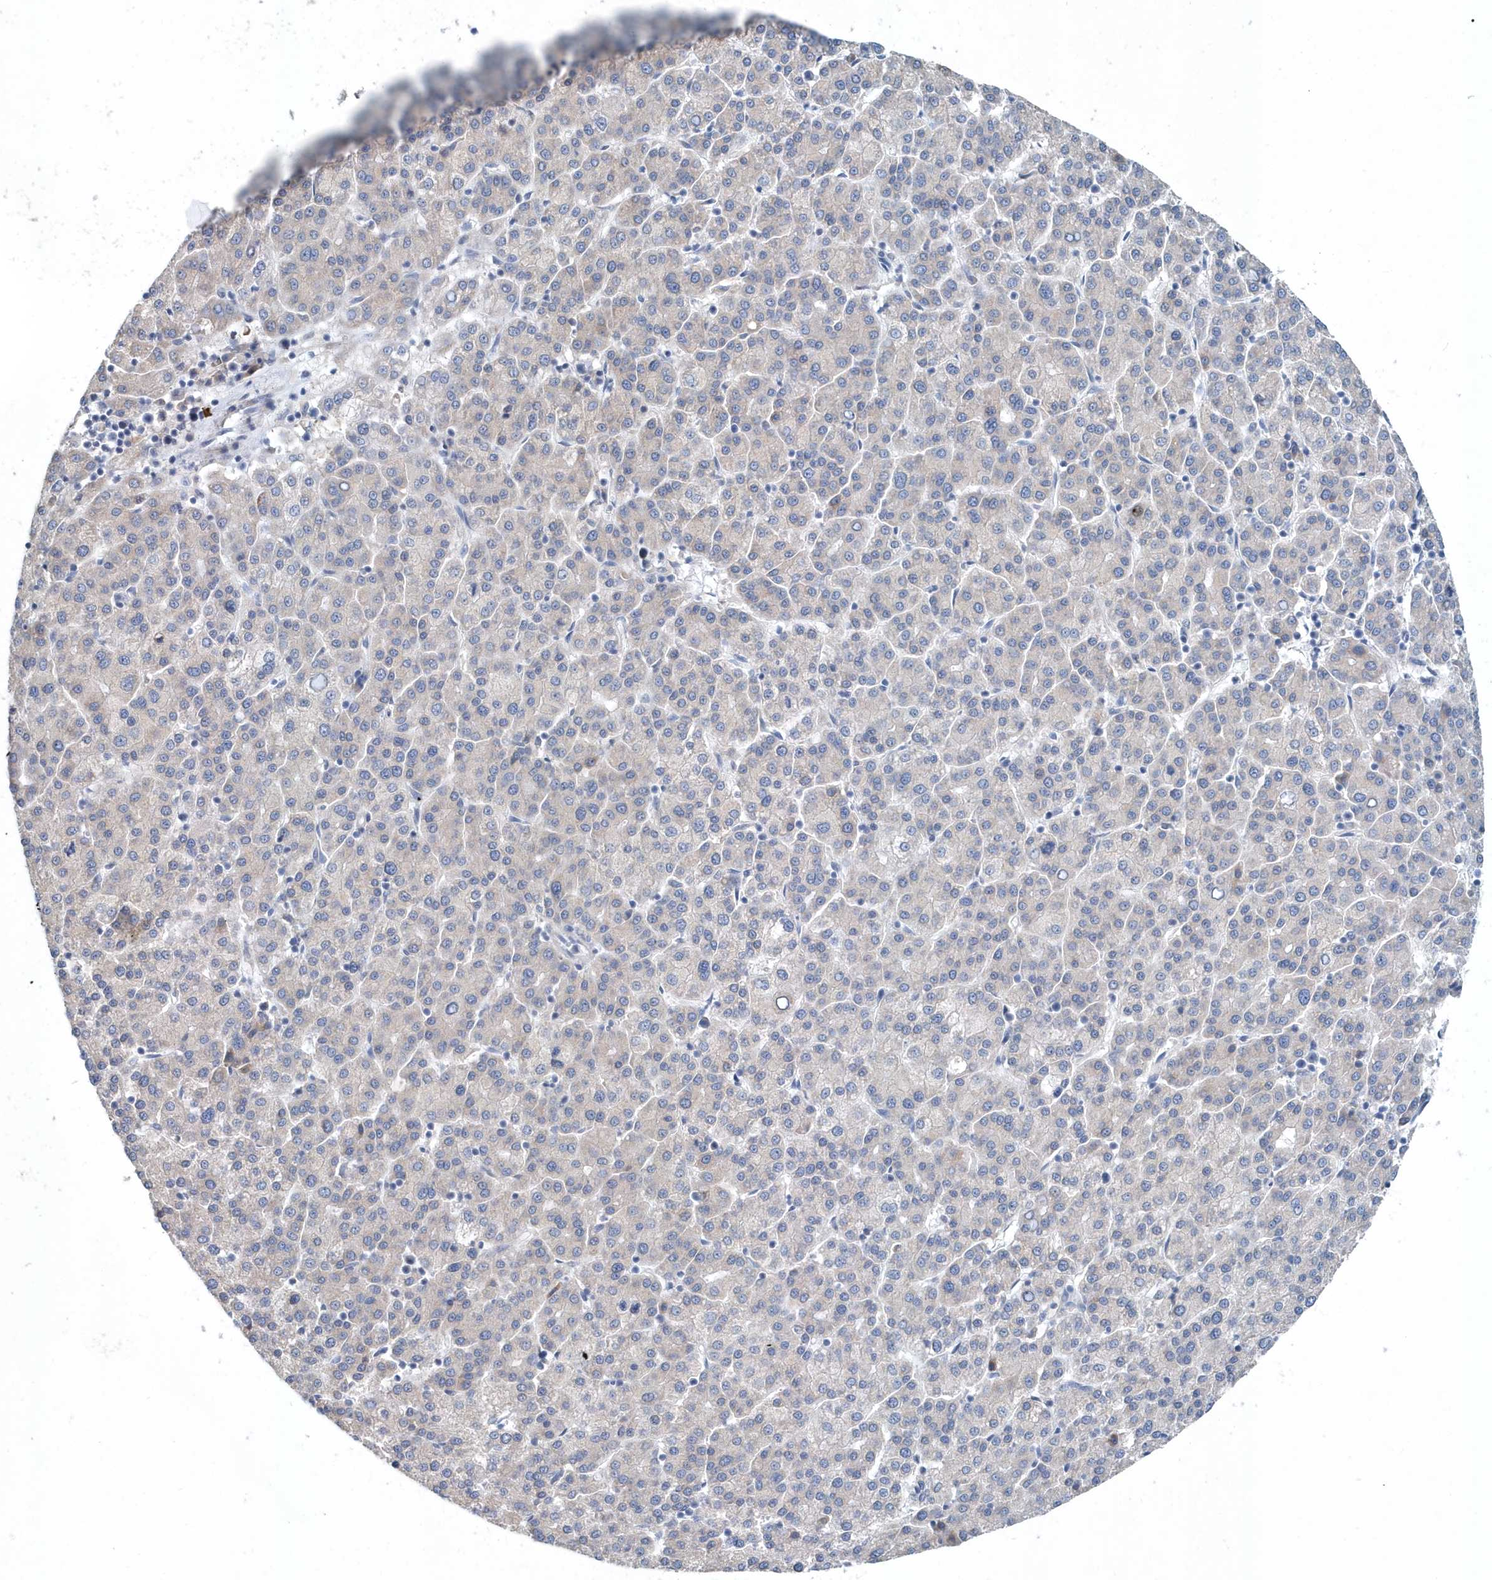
{"staining": {"intensity": "negative", "quantity": "none", "location": "none"}, "tissue": "liver cancer", "cell_type": "Tumor cells", "image_type": "cancer", "snomed": [{"axis": "morphology", "description": "Carcinoma, Hepatocellular, NOS"}, {"axis": "topography", "description": "Liver"}], "caption": "This is an IHC histopathology image of human liver cancer. There is no expression in tumor cells.", "gene": "PFN2", "patient": {"sex": "female", "age": 58}}